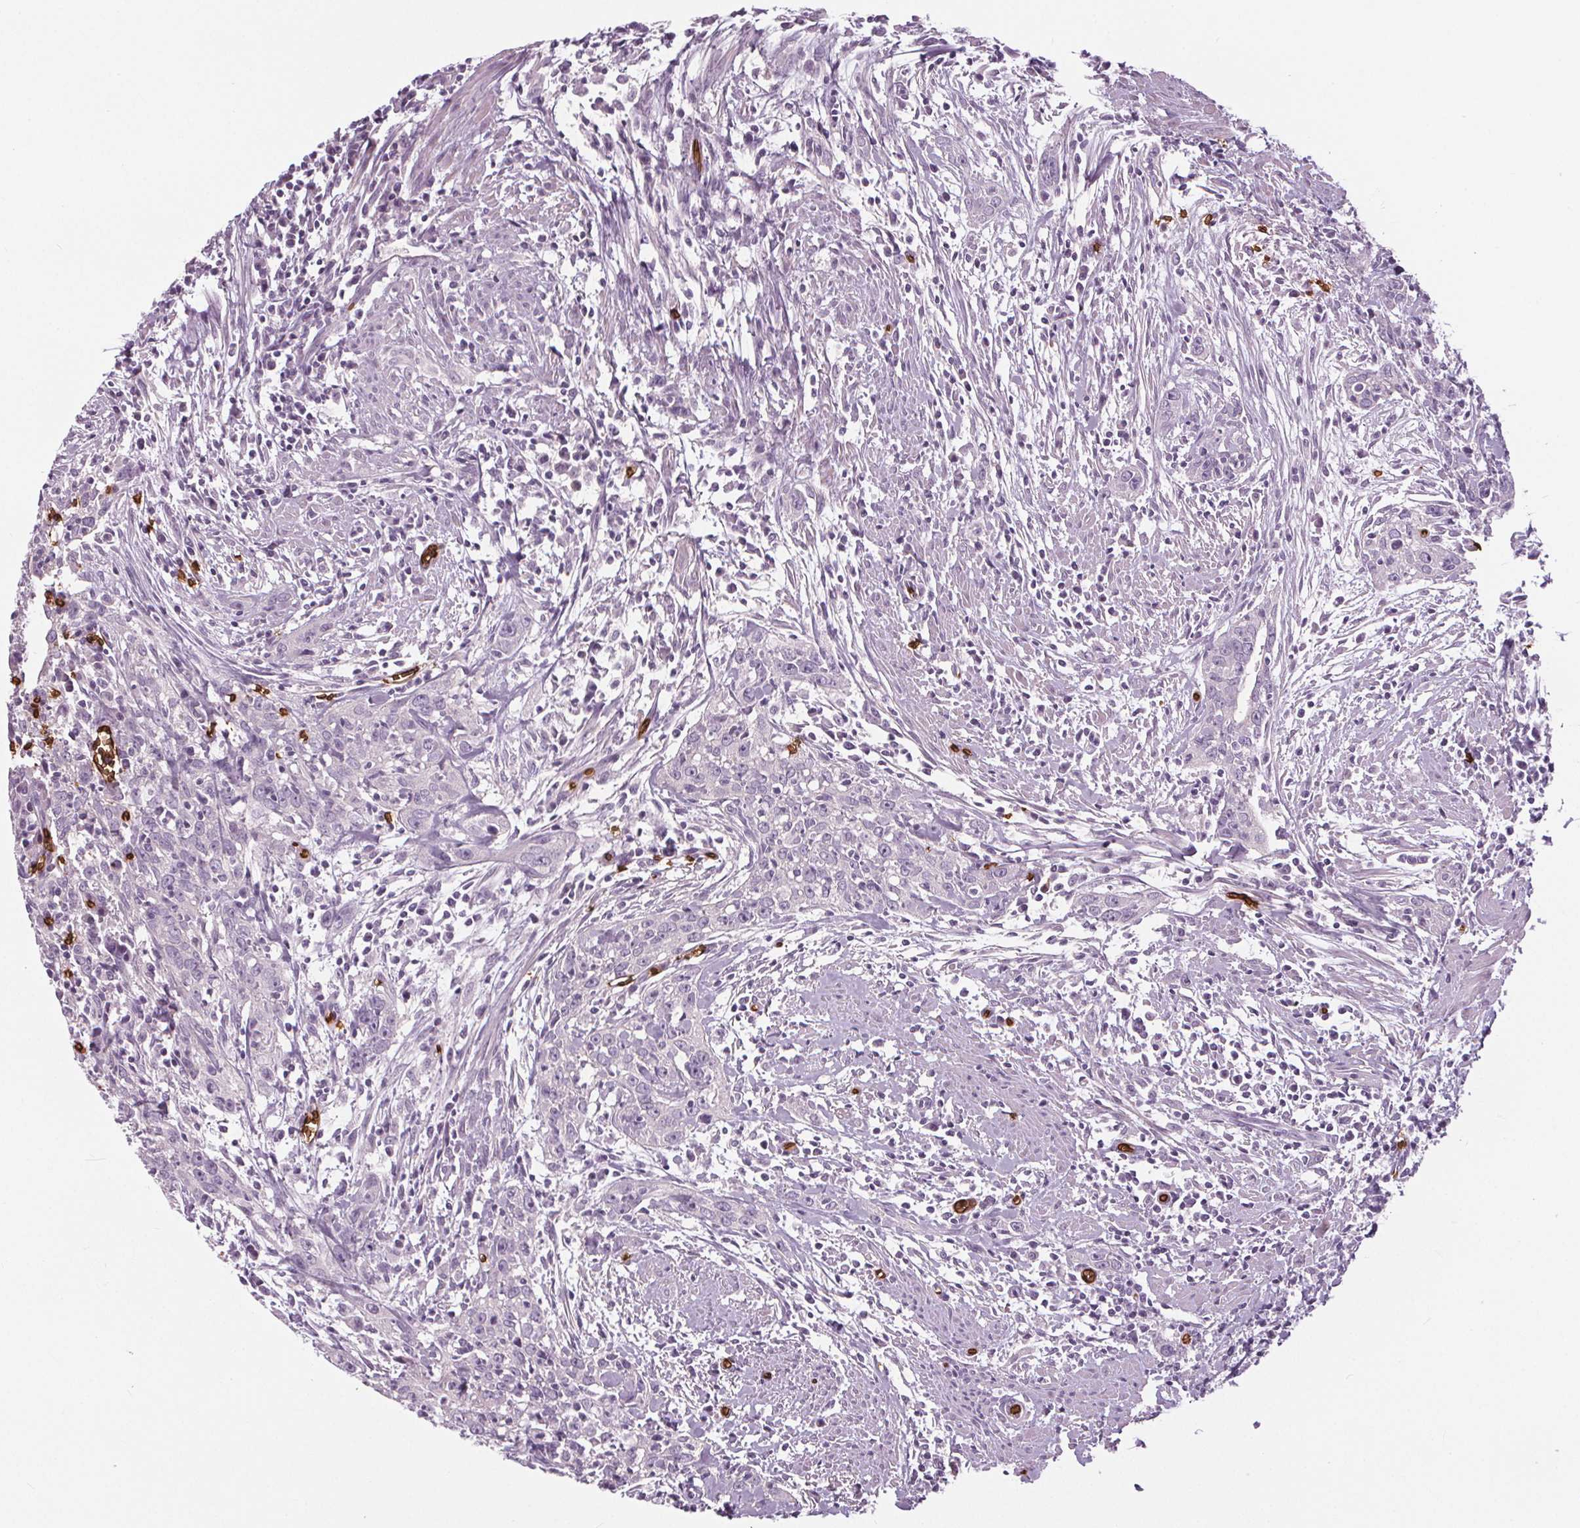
{"staining": {"intensity": "negative", "quantity": "none", "location": "none"}, "tissue": "urothelial cancer", "cell_type": "Tumor cells", "image_type": "cancer", "snomed": [{"axis": "morphology", "description": "Urothelial carcinoma, High grade"}, {"axis": "topography", "description": "Urinary bladder"}], "caption": "Histopathology image shows no protein expression in tumor cells of high-grade urothelial carcinoma tissue.", "gene": "SLC4A1", "patient": {"sex": "male", "age": 83}}